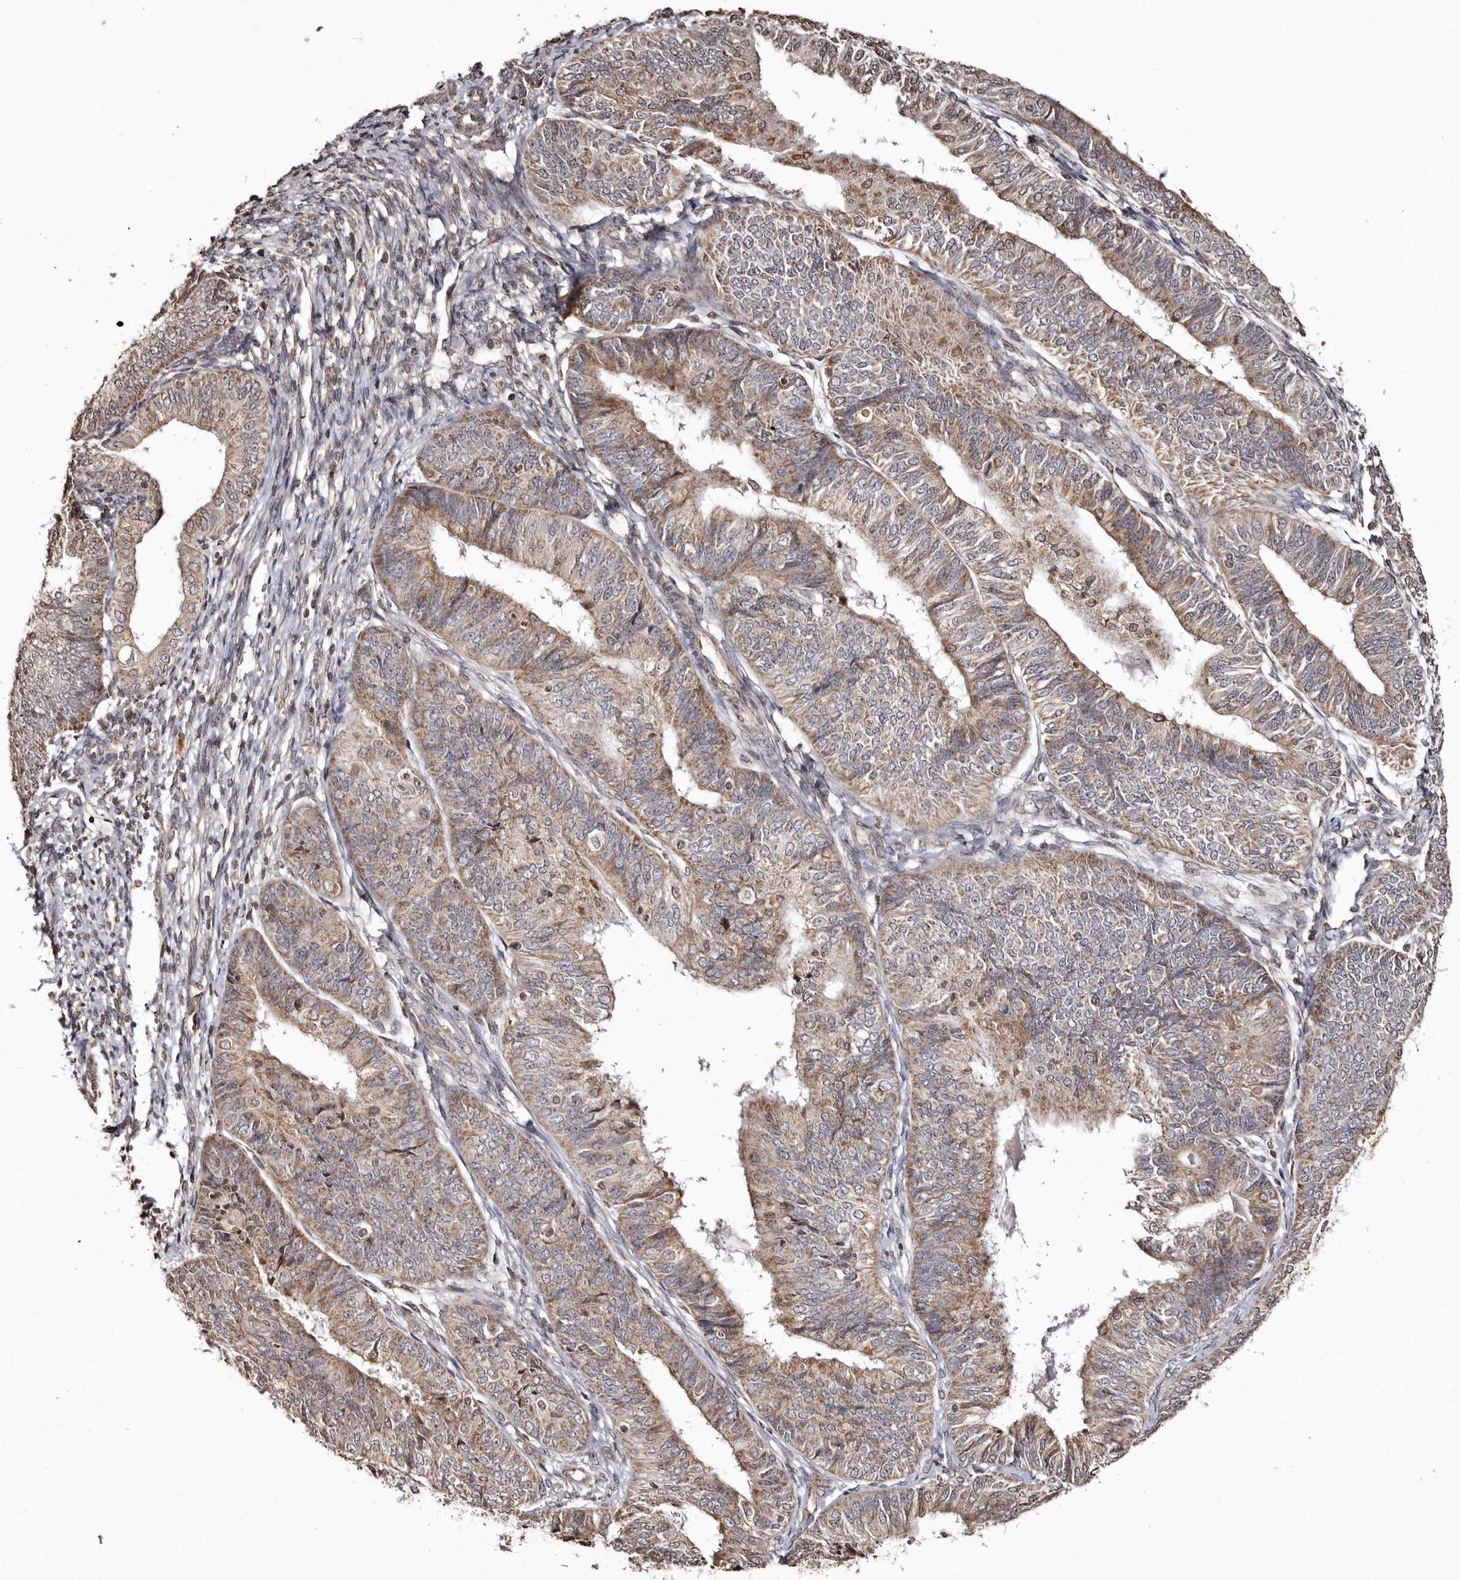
{"staining": {"intensity": "moderate", "quantity": ">75%", "location": "cytoplasmic/membranous"}, "tissue": "endometrial cancer", "cell_type": "Tumor cells", "image_type": "cancer", "snomed": [{"axis": "morphology", "description": "Adenocarcinoma, NOS"}, {"axis": "topography", "description": "Endometrium"}], "caption": "Endometrial adenocarcinoma tissue displays moderate cytoplasmic/membranous positivity in approximately >75% of tumor cells", "gene": "CCDC190", "patient": {"sex": "female", "age": 58}}